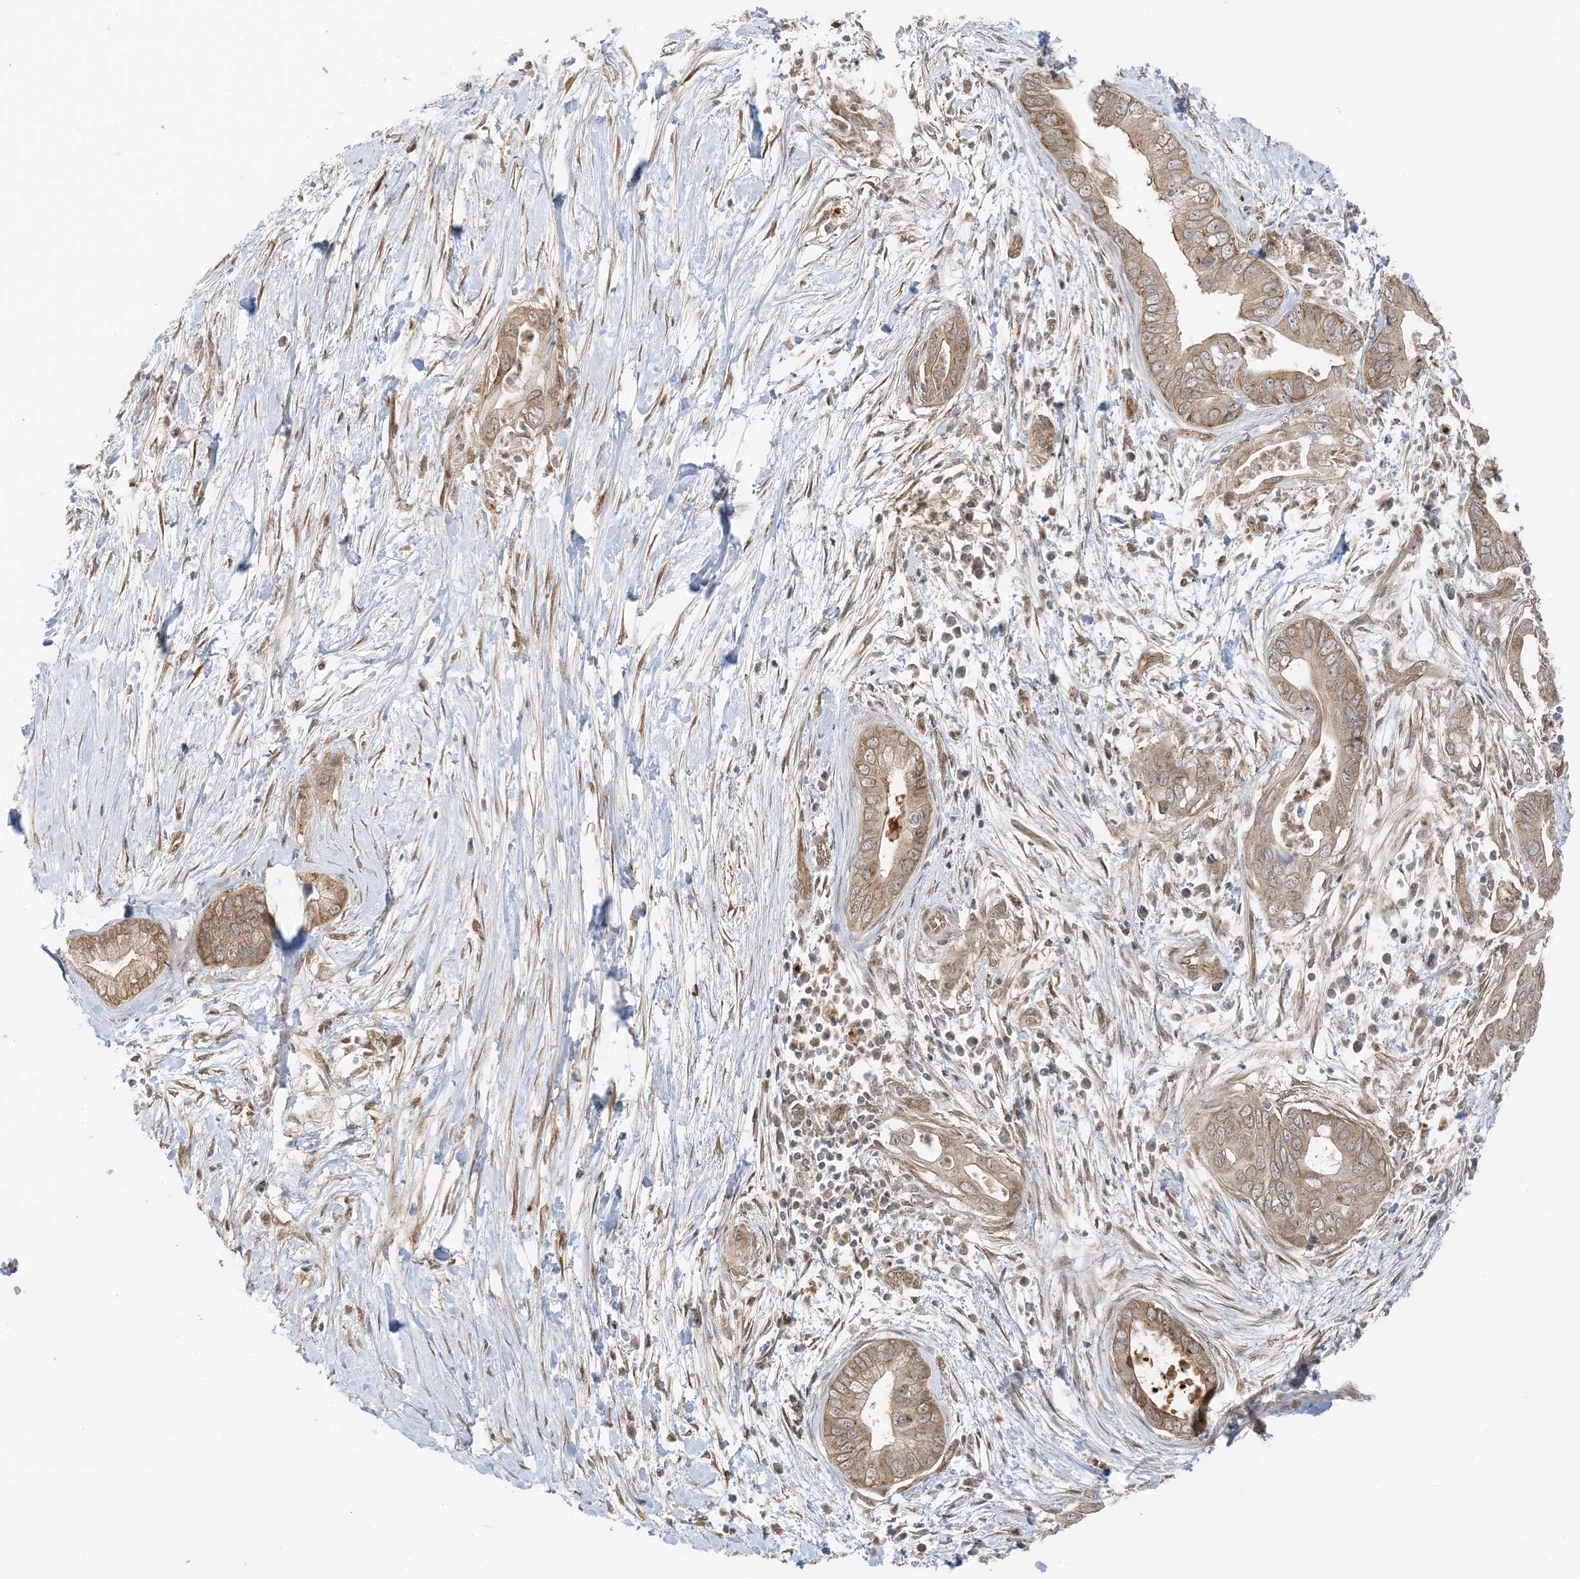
{"staining": {"intensity": "moderate", "quantity": ">75%", "location": "cytoplasmic/membranous"}, "tissue": "pancreatic cancer", "cell_type": "Tumor cells", "image_type": "cancer", "snomed": [{"axis": "morphology", "description": "Adenocarcinoma, NOS"}, {"axis": "topography", "description": "Pancreas"}], "caption": "This is a micrograph of immunohistochemistry staining of pancreatic adenocarcinoma, which shows moderate positivity in the cytoplasmic/membranous of tumor cells.", "gene": "UBAP2L", "patient": {"sex": "male", "age": 75}}